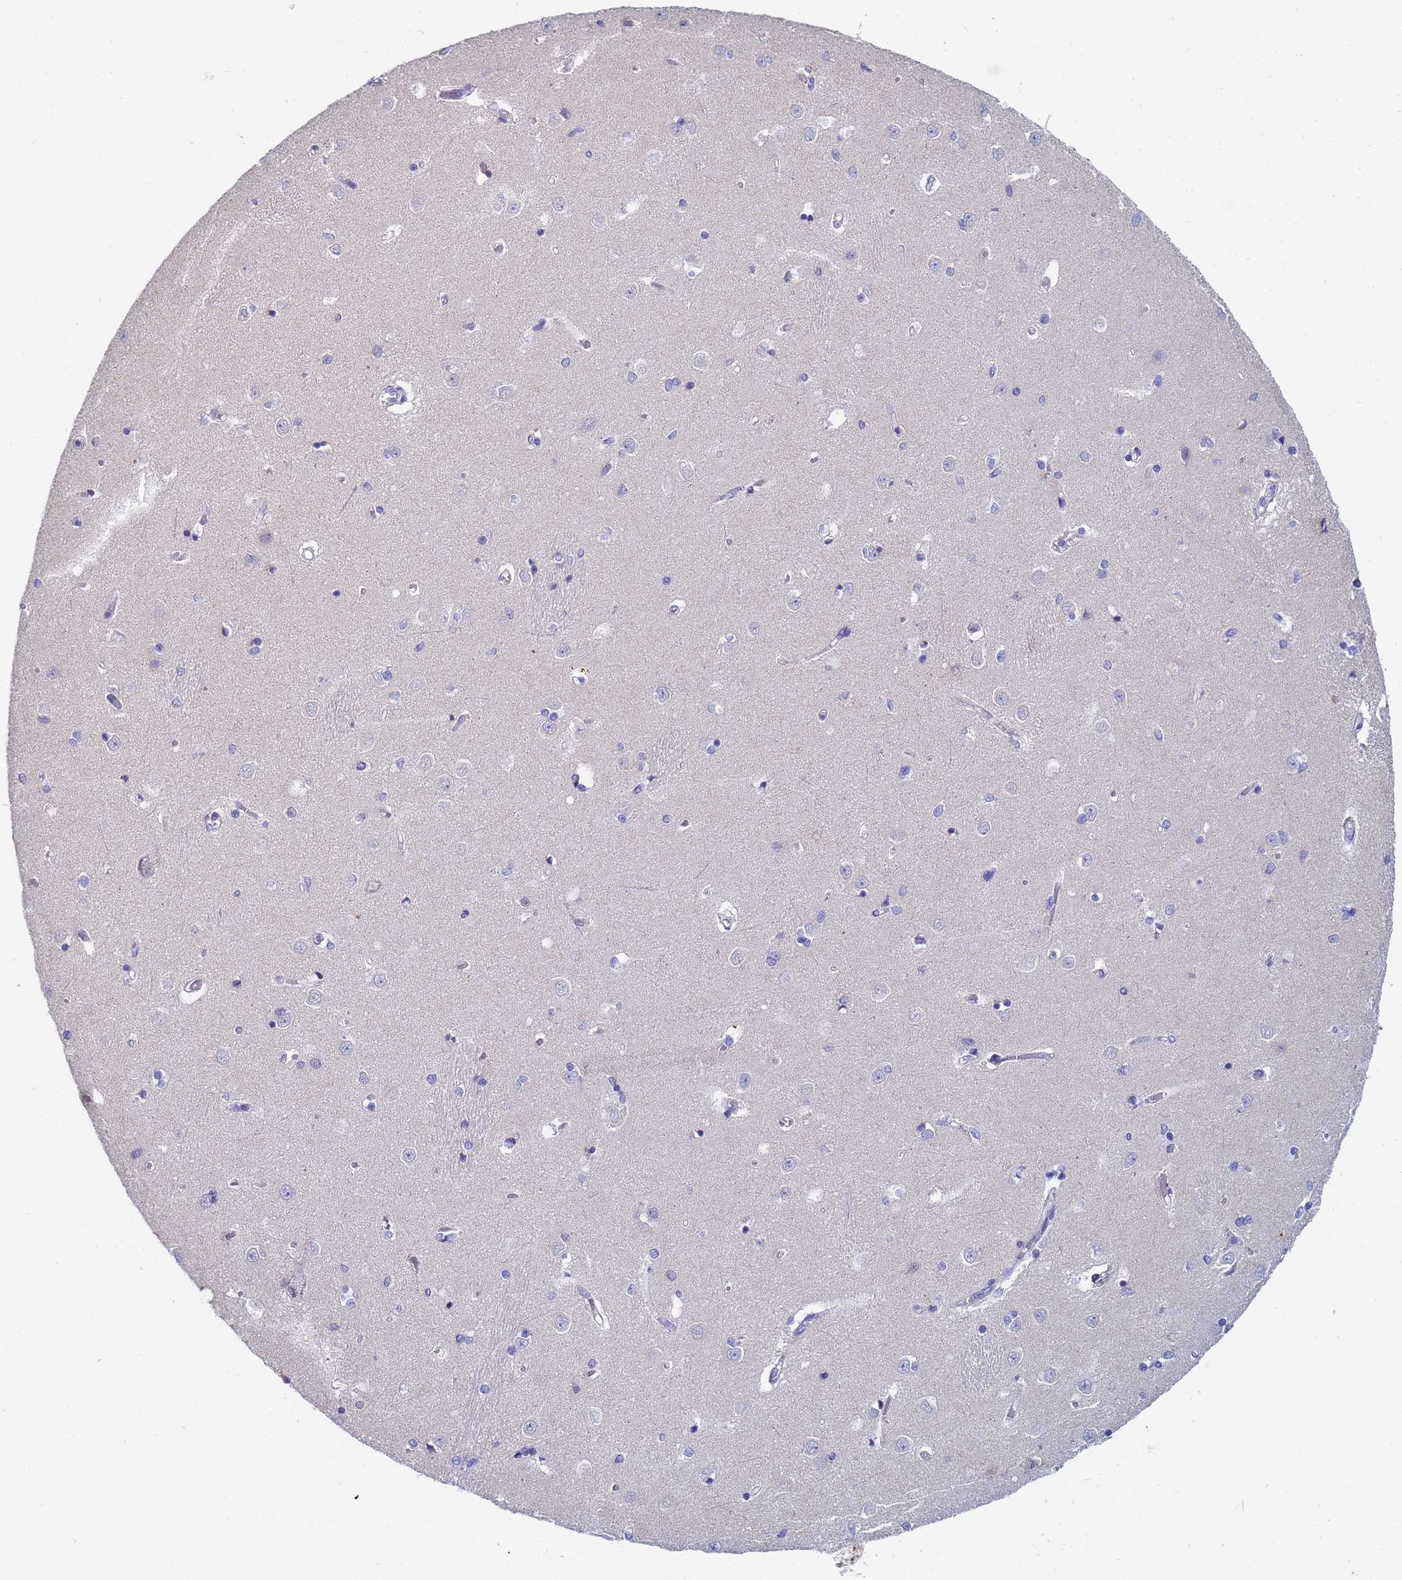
{"staining": {"intensity": "weak", "quantity": "<25%", "location": "cytoplasmic/membranous"}, "tissue": "caudate", "cell_type": "Glial cells", "image_type": "normal", "snomed": [{"axis": "morphology", "description": "Normal tissue, NOS"}, {"axis": "topography", "description": "Lateral ventricle wall"}], "caption": "Glial cells are negative for protein expression in benign human caudate.", "gene": "IHO1", "patient": {"sex": "male", "age": 37}}